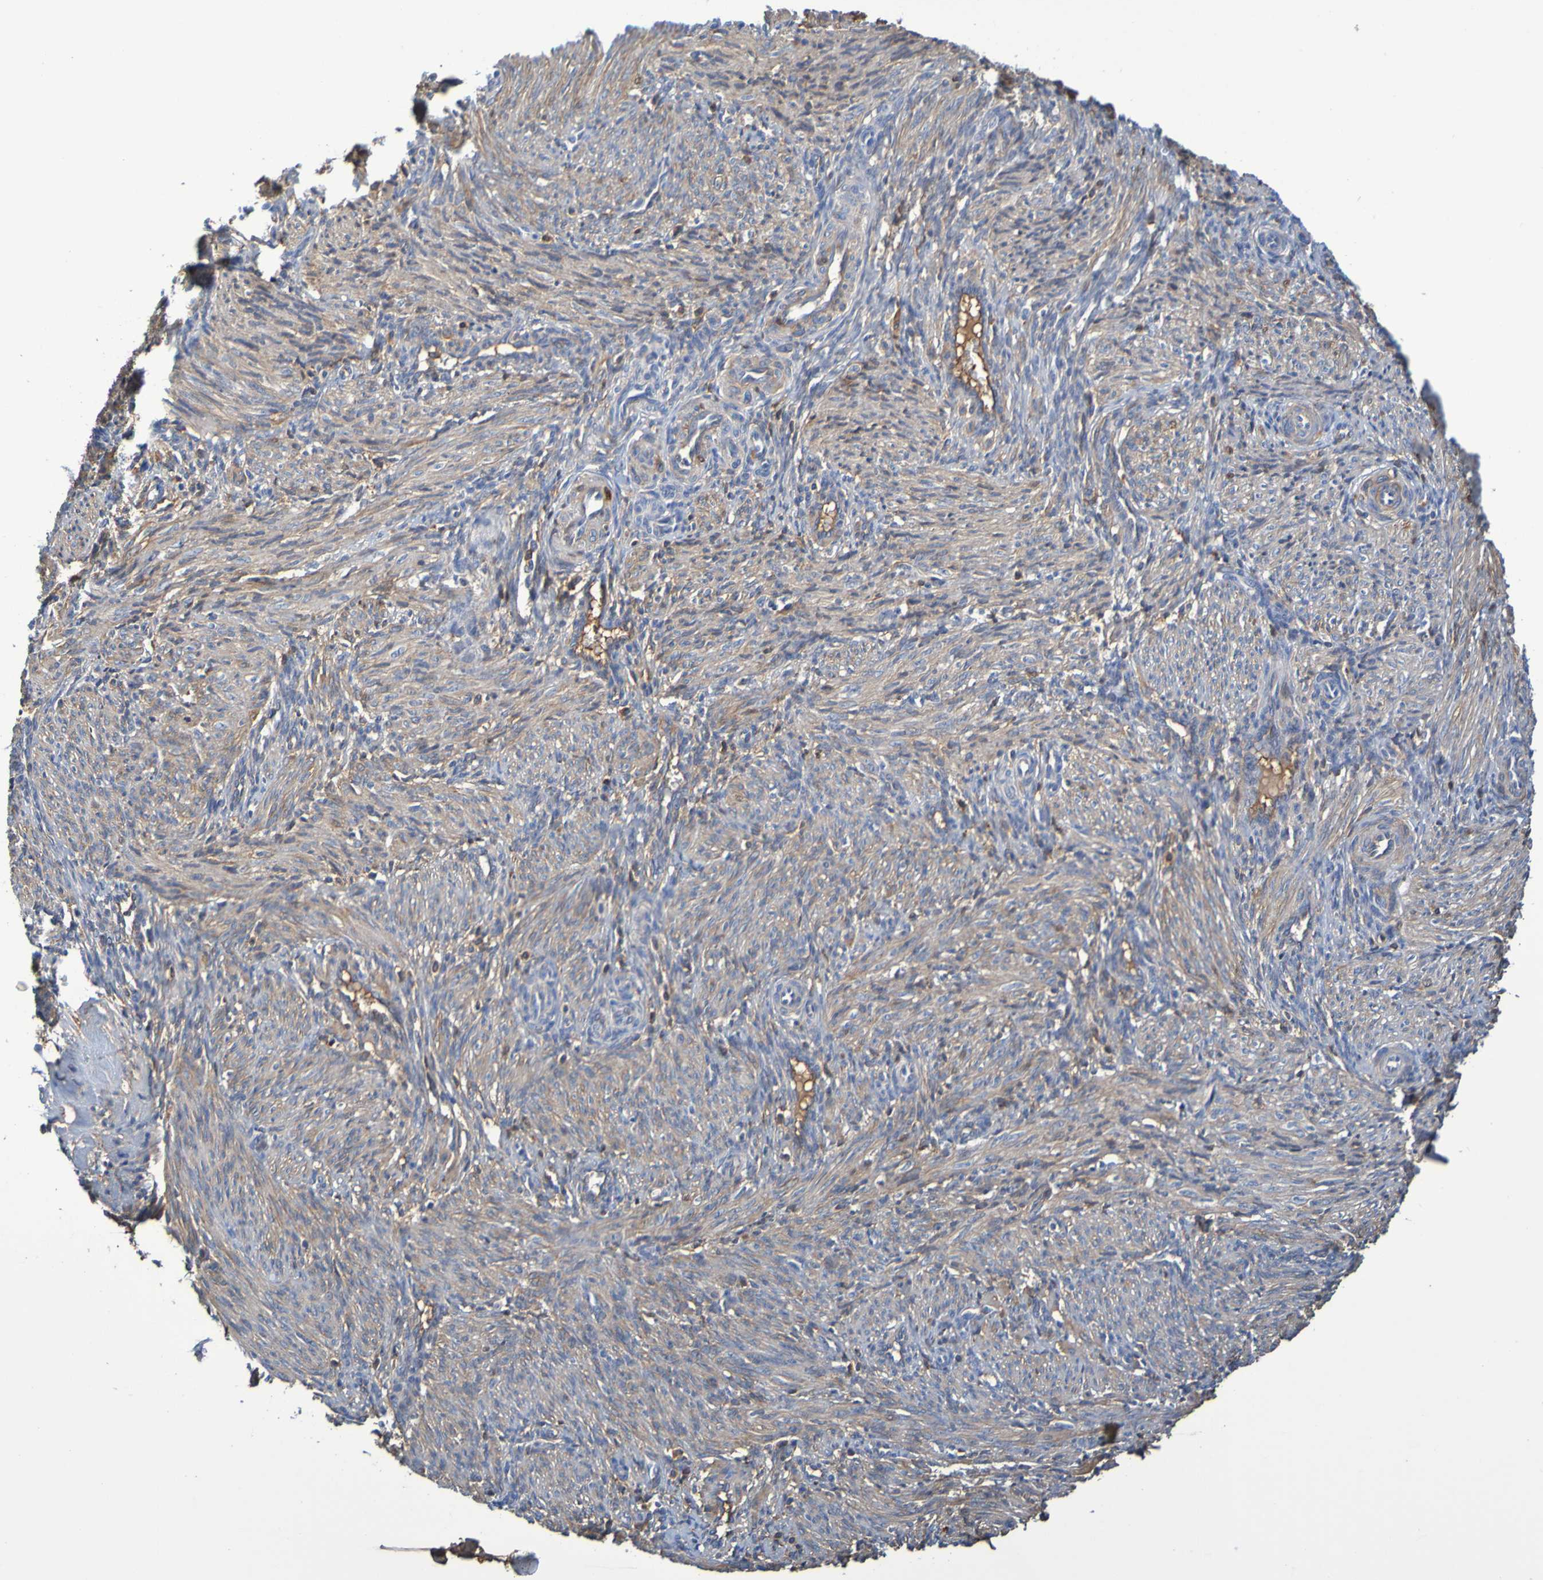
{"staining": {"intensity": "moderate", "quantity": ">75%", "location": "cytoplasmic/membranous"}, "tissue": "smooth muscle", "cell_type": "Smooth muscle cells", "image_type": "normal", "snomed": [{"axis": "morphology", "description": "Normal tissue, NOS"}, {"axis": "topography", "description": "Endometrium"}], "caption": "Immunohistochemical staining of normal smooth muscle reveals moderate cytoplasmic/membranous protein positivity in approximately >75% of smooth muscle cells. (brown staining indicates protein expression, while blue staining denotes nuclei).", "gene": "GAB3", "patient": {"sex": "female", "age": 33}}